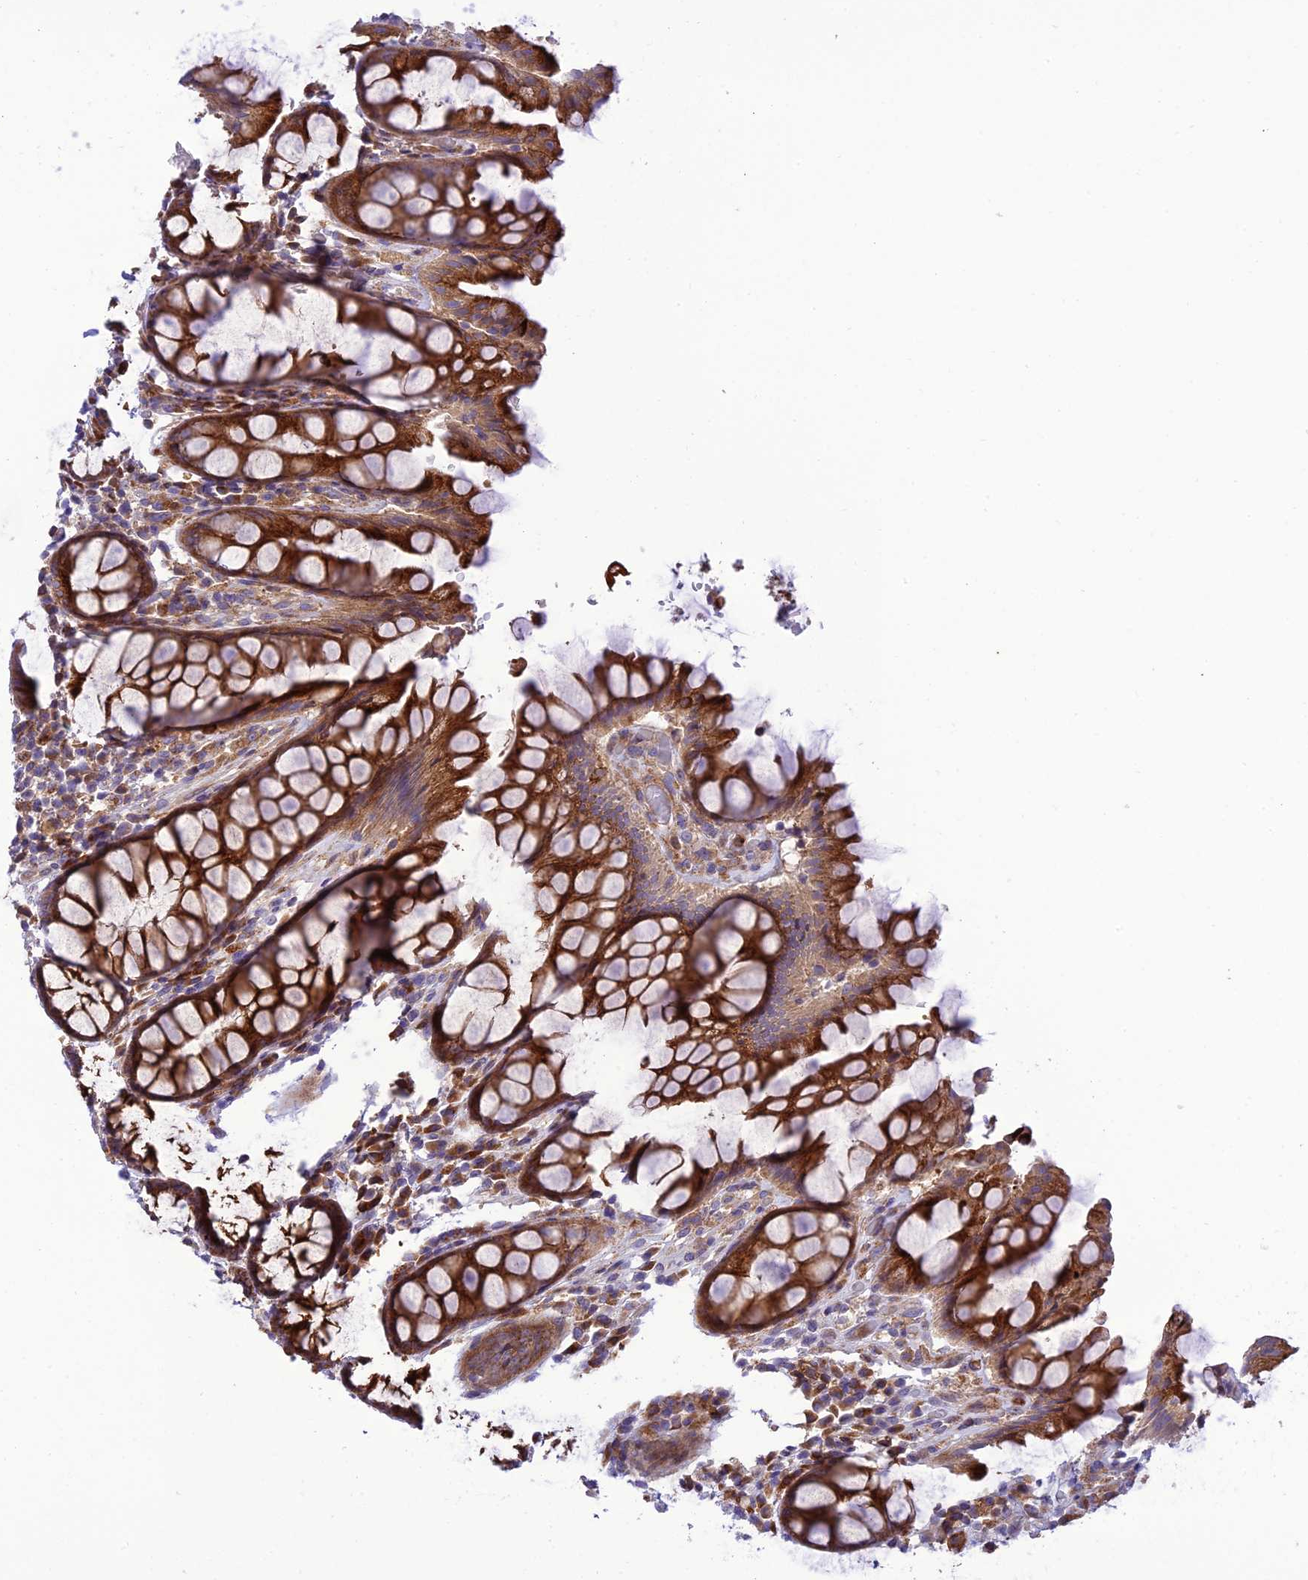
{"staining": {"intensity": "strong", "quantity": ">75%", "location": "cytoplasmic/membranous"}, "tissue": "rectum", "cell_type": "Glandular cells", "image_type": "normal", "snomed": [{"axis": "morphology", "description": "Normal tissue, NOS"}, {"axis": "topography", "description": "Rectum"}], "caption": "Approximately >75% of glandular cells in benign human rectum reveal strong cytoplasmic/membranous protein expression as visualized by brown immunohistochemical staining.", "gene": "JMY", "patient": {"sex": "male", "age": 64}}